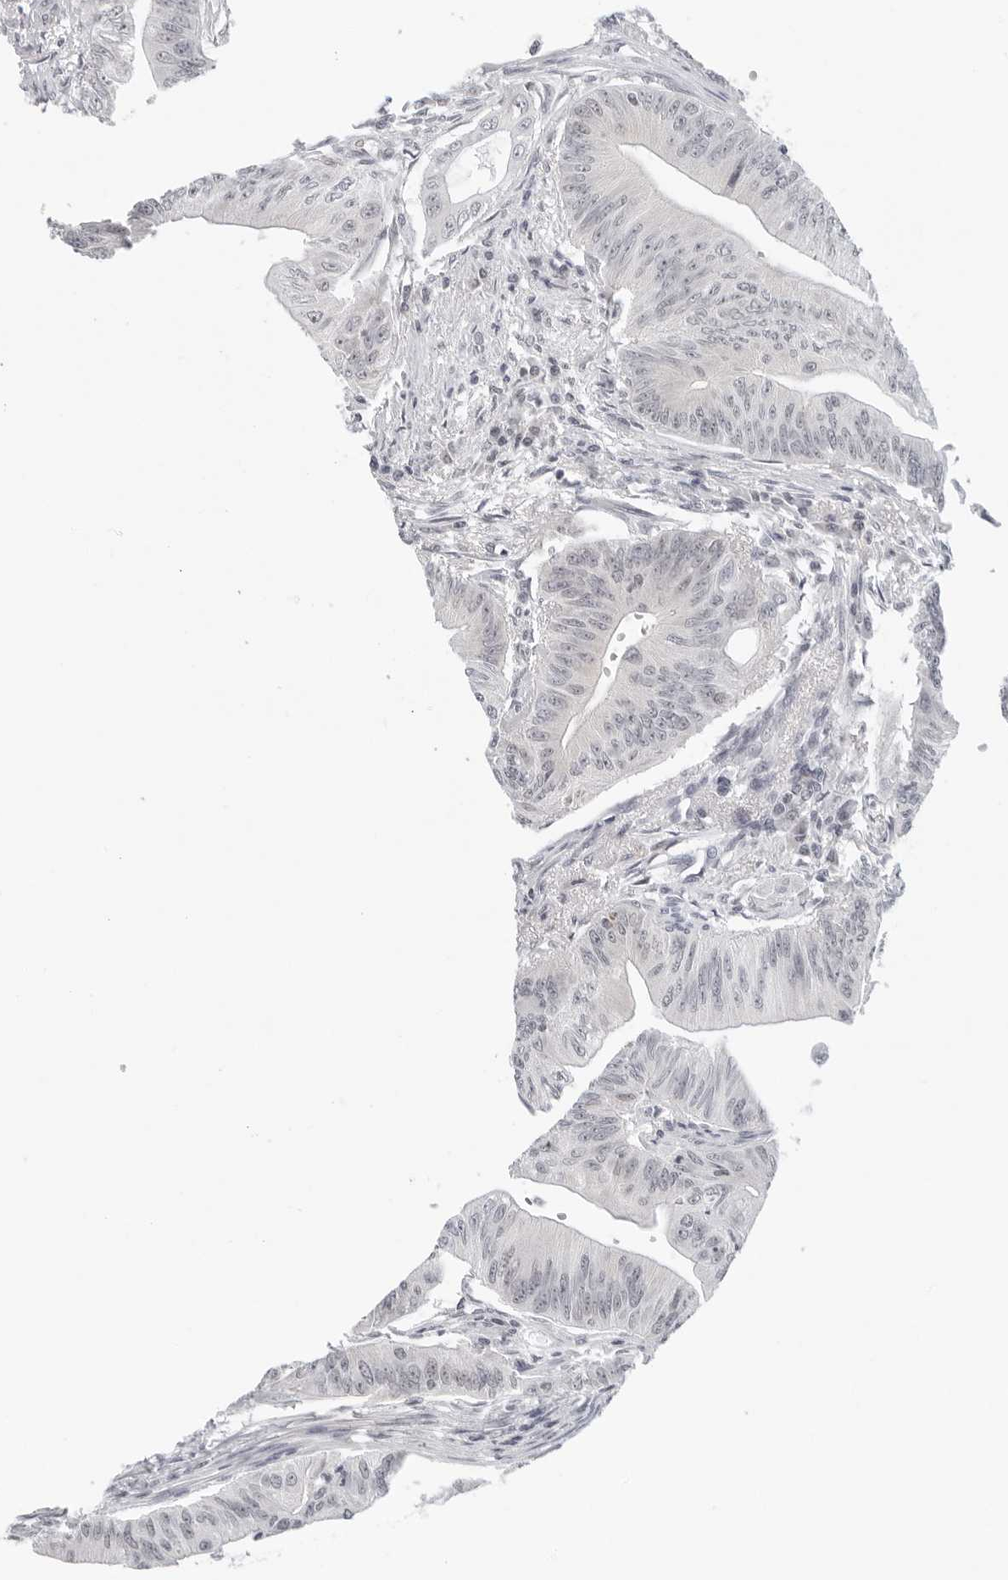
{"staining": {"intensity": "weak", "quantity": "<25%", "location": "nuclear"}, "tissue": "colorectal cancer", "cell_type": "Tumor cells", "image_type": "cancer", "snomed": [{"axis": "morphology", "description": "Adenoma, NOS"}, {"axis": "morphology", "description": "Adenocarcinoma, NOS"}, {"axis": "topography", "description": "Colon"}], "caption": "An immunohistochemistry (IHC) image of colorectal adenoma is shown. There is no staining in tumor cells of colorectal adenoma.", "gene": "FOXK2", "patient": {"sex": "male", "age": 79}}